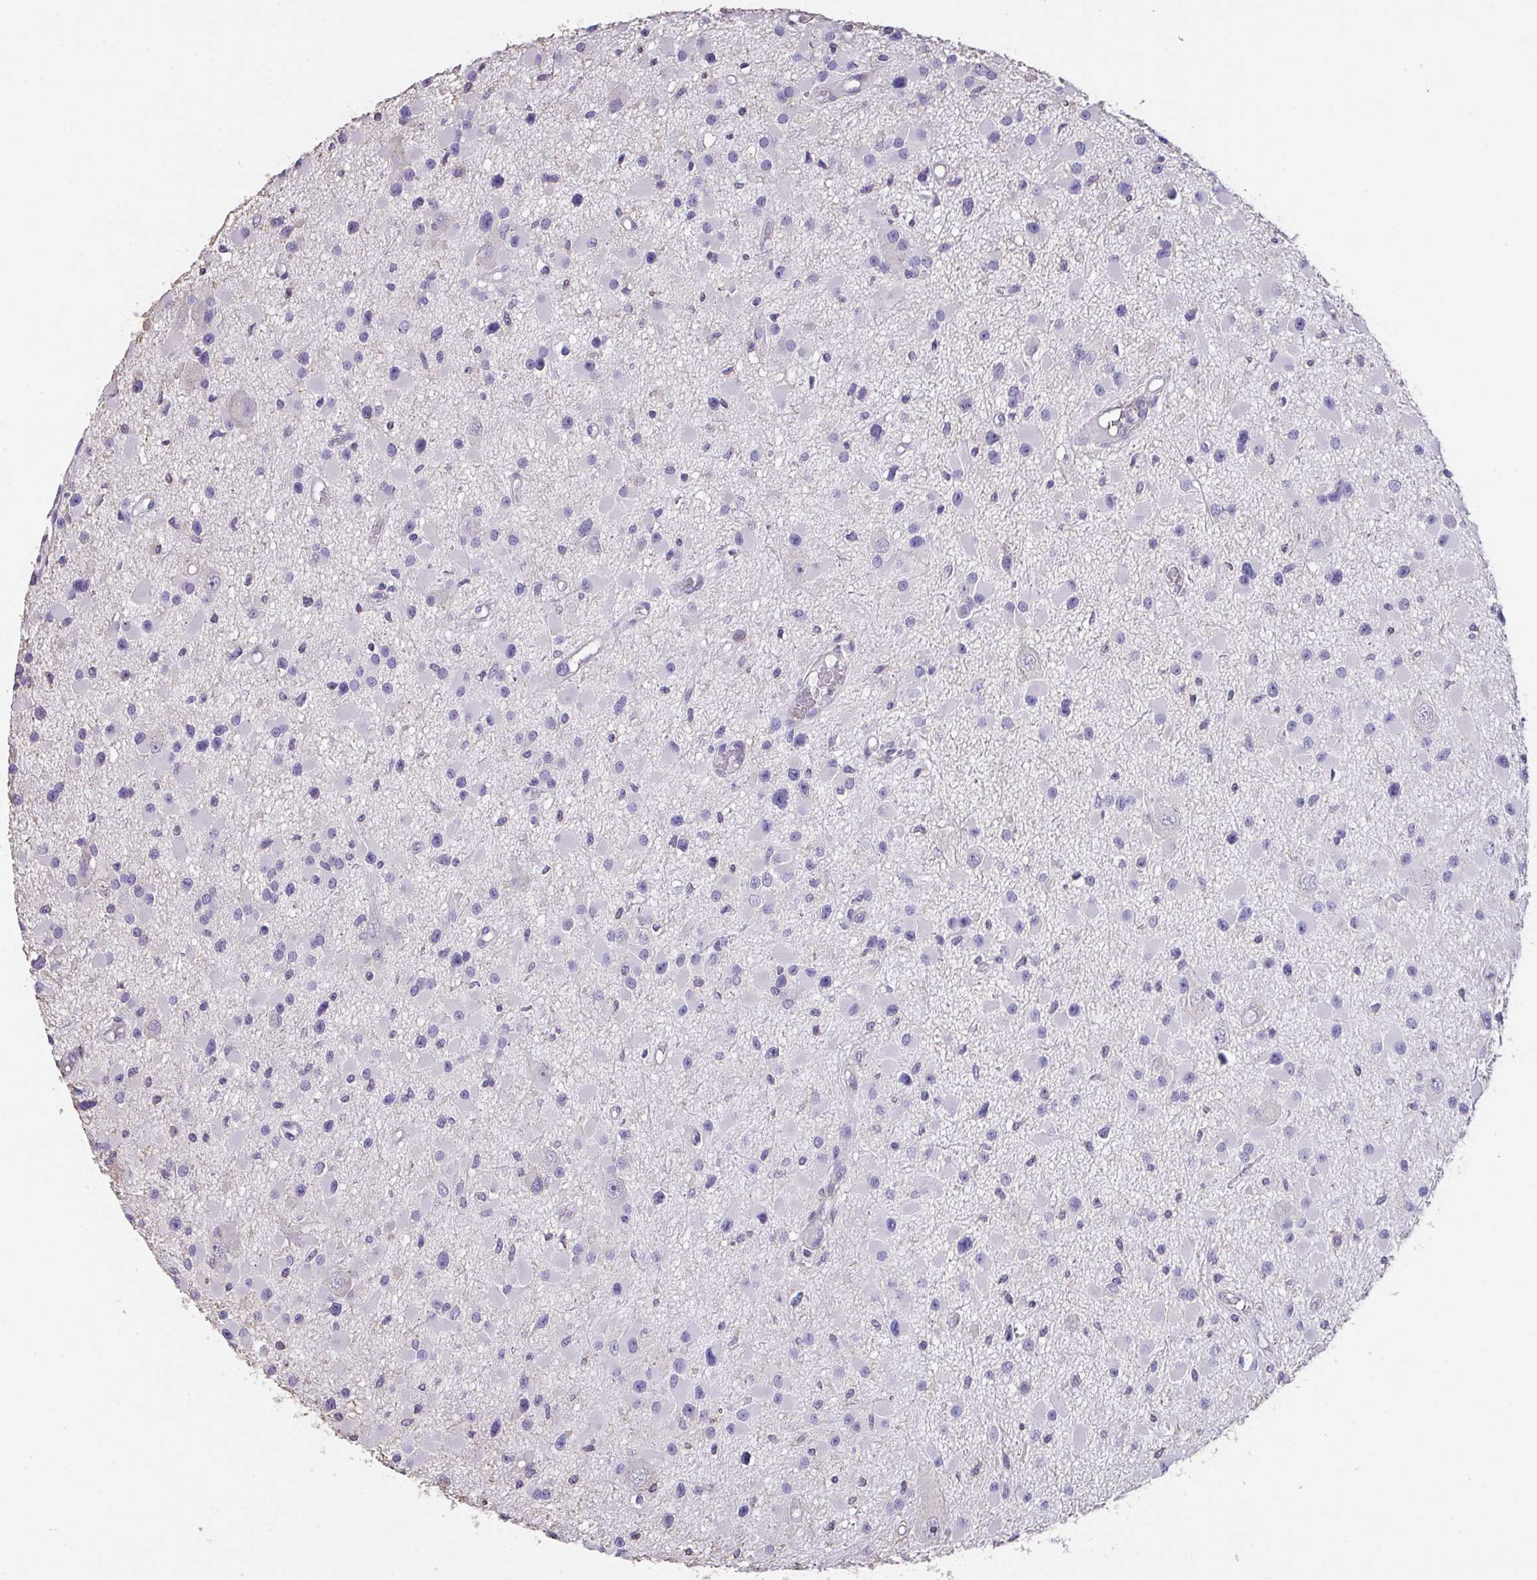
{"staining": {"intensity": "negative", "quantity": "none", "location": "none"}, "tissue": "glioma", "cell_type": "Tumor cells", "image_type": "cancer", "snomed": [{"axis": "morphology", "description": "Glioma, malignant, High grade"}, {"axis": "topography", "description": "Brain"}], "caption": "This histopathology image is of glioma stained with immunohistochemistry (IHC) to label a protein in brown with the nuclei are counter-stained blue. There is no staining in tumor cells.", "gene": "IL23R", "patient": {"sex": "male", "age": 54}}